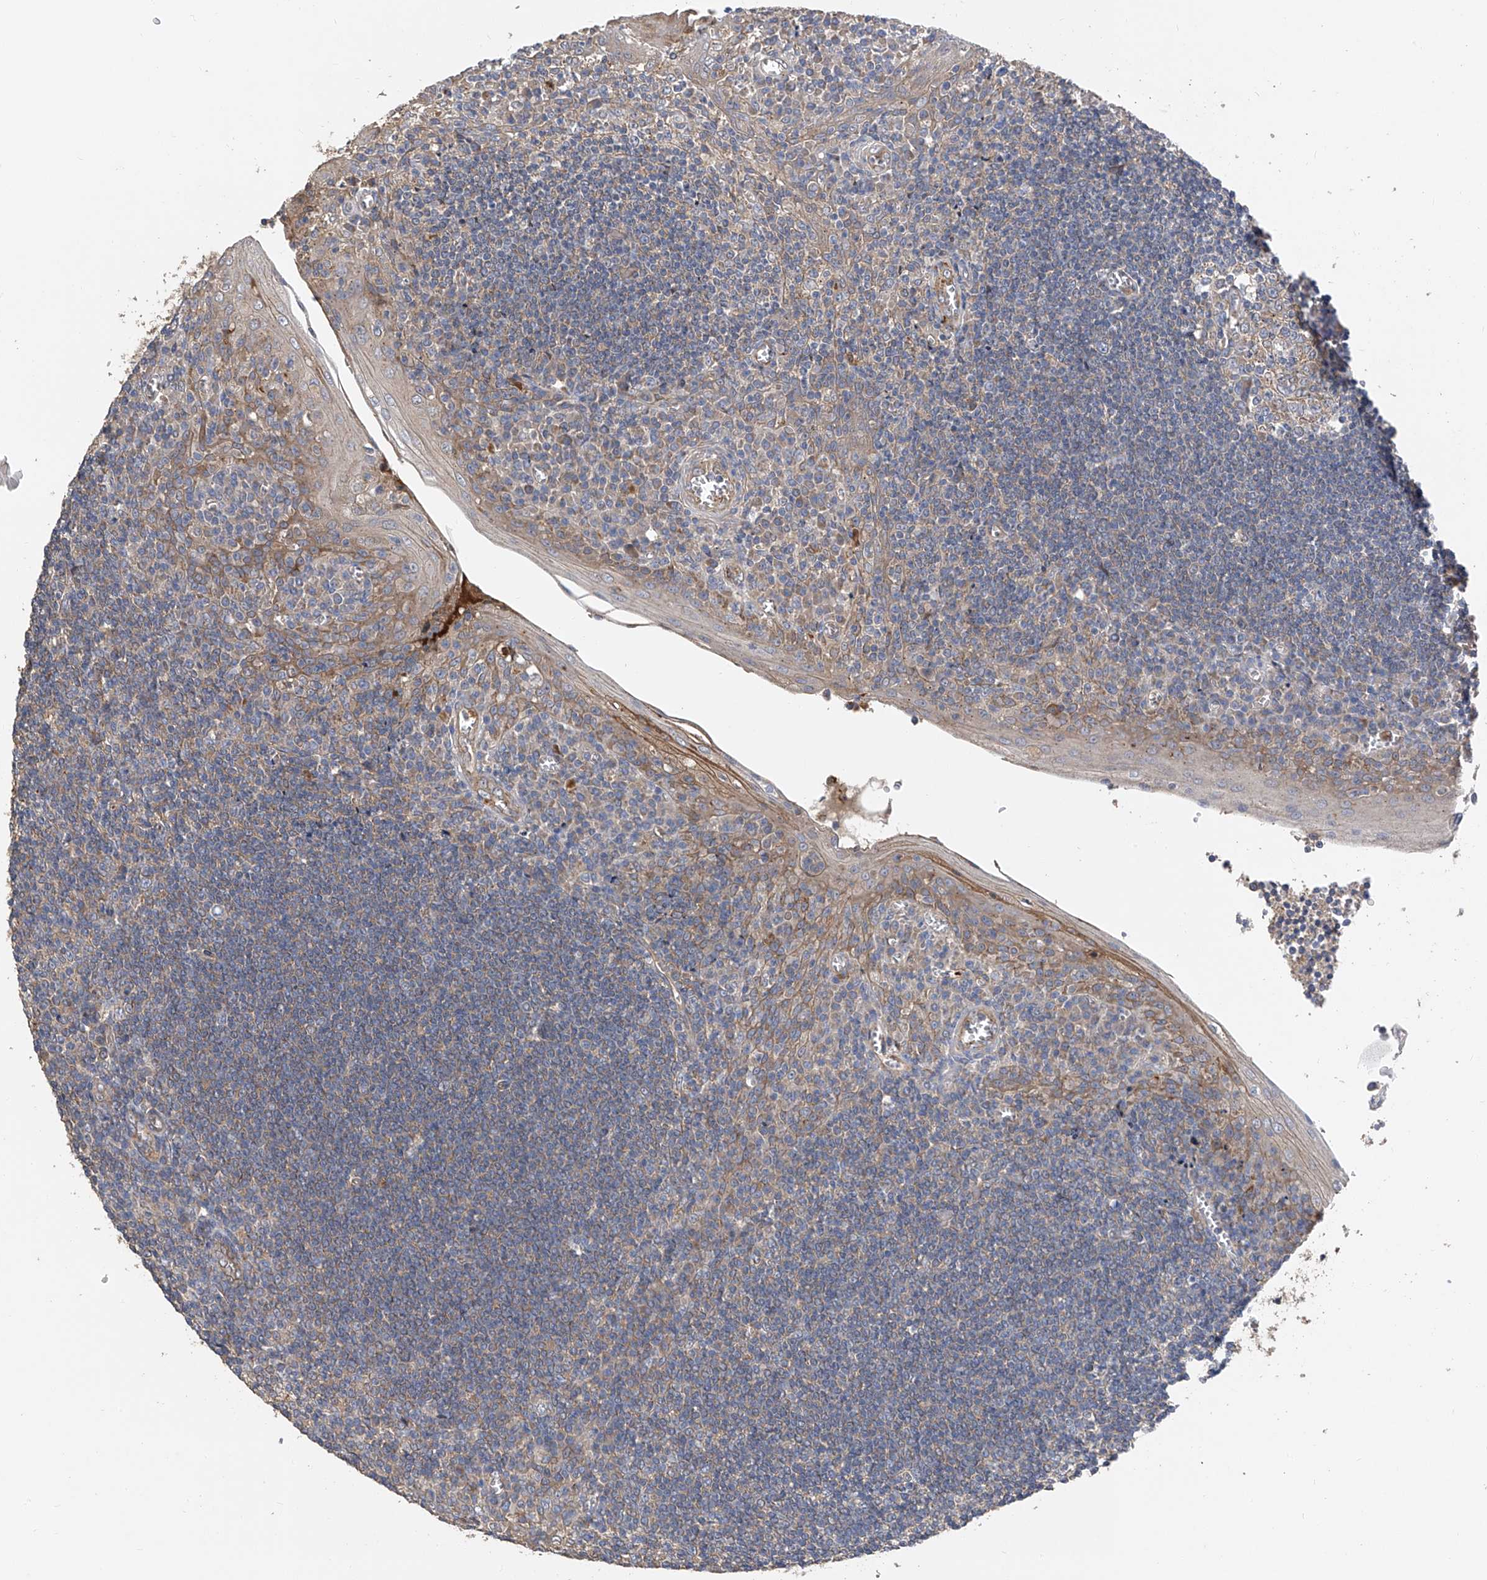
{"staining": {"intensity": "moderate", "quantity": "25%-75%", "location": "cytoplasmic/membranous"}, "tissue": "tonsil", "cell_type": "Germinal center cells", "image_type": "normal", "snomed": [{"axis": "morphology", "description": "Normal tissue, NOS"}, {"axis": "topography", "description": "Tonsil"}], "caption": "Immunohistochemistry image of unremarkable tonsil: human tonsil stained using immunohistochemistry exhibits medium levels of moderate protein expression localized specifically in the cytoplasmic/membranous of germinal center cells, appearing as a cytoplasmic/membranous brown color.", "gene": "PTK2", "patient": {"sex": "male", "age": 27}}